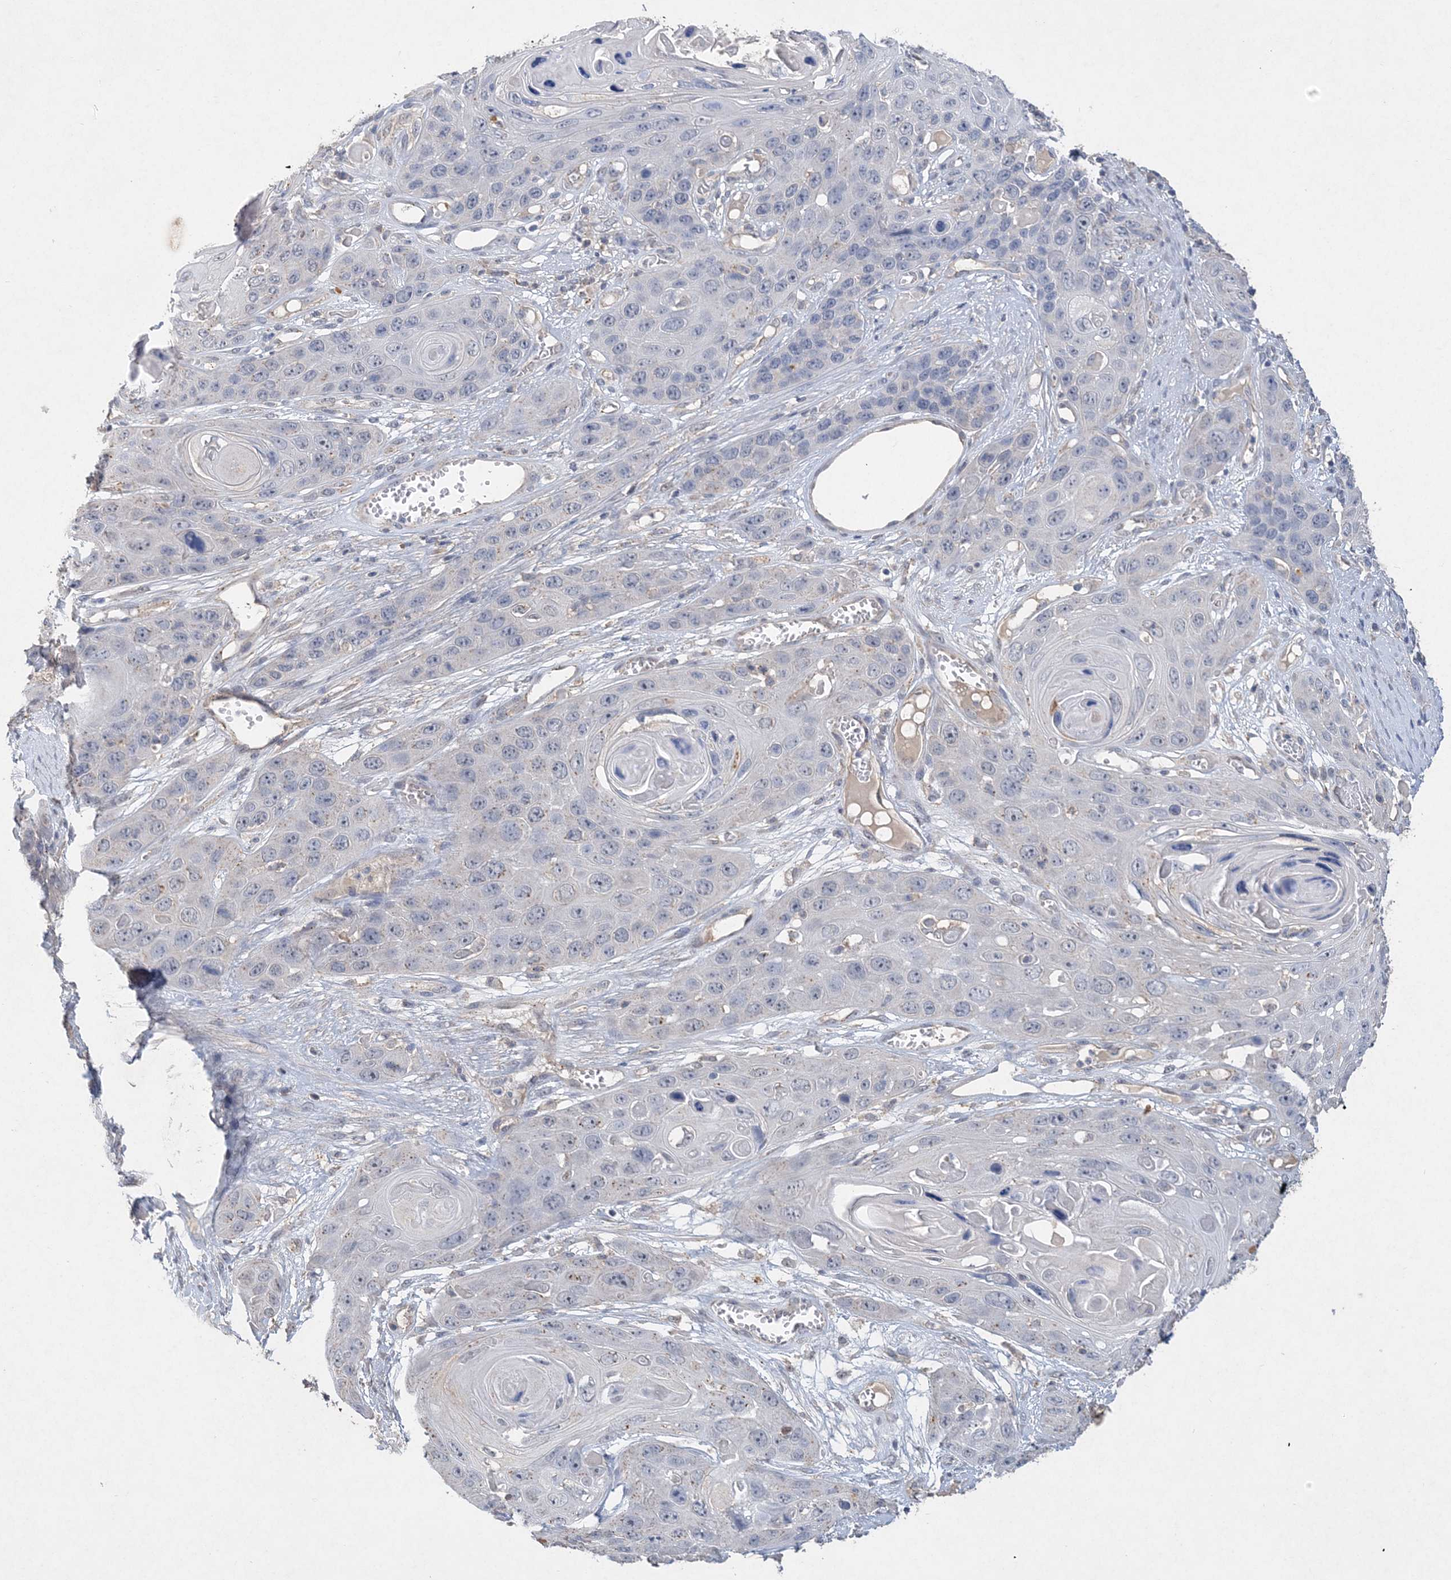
{"staining": {"intensity": "negative", "quantity": "none", "location": "none"}, "tissue": "skin cancer", "cell_type": "Tumor cells", "image_type": "cancer", "snomed": [{"axis": "morphology", "description": "Squamous cell carcinoma, NOS"}, {"axis": "topography", "description": "Skin"}], "caption": "Micrograph shows no protein positivity in tumor cells of squamous cell carcinoma (skin) tissue.", "gene": "C11orf58", "patient": {"sex": "male", "age": 55}}